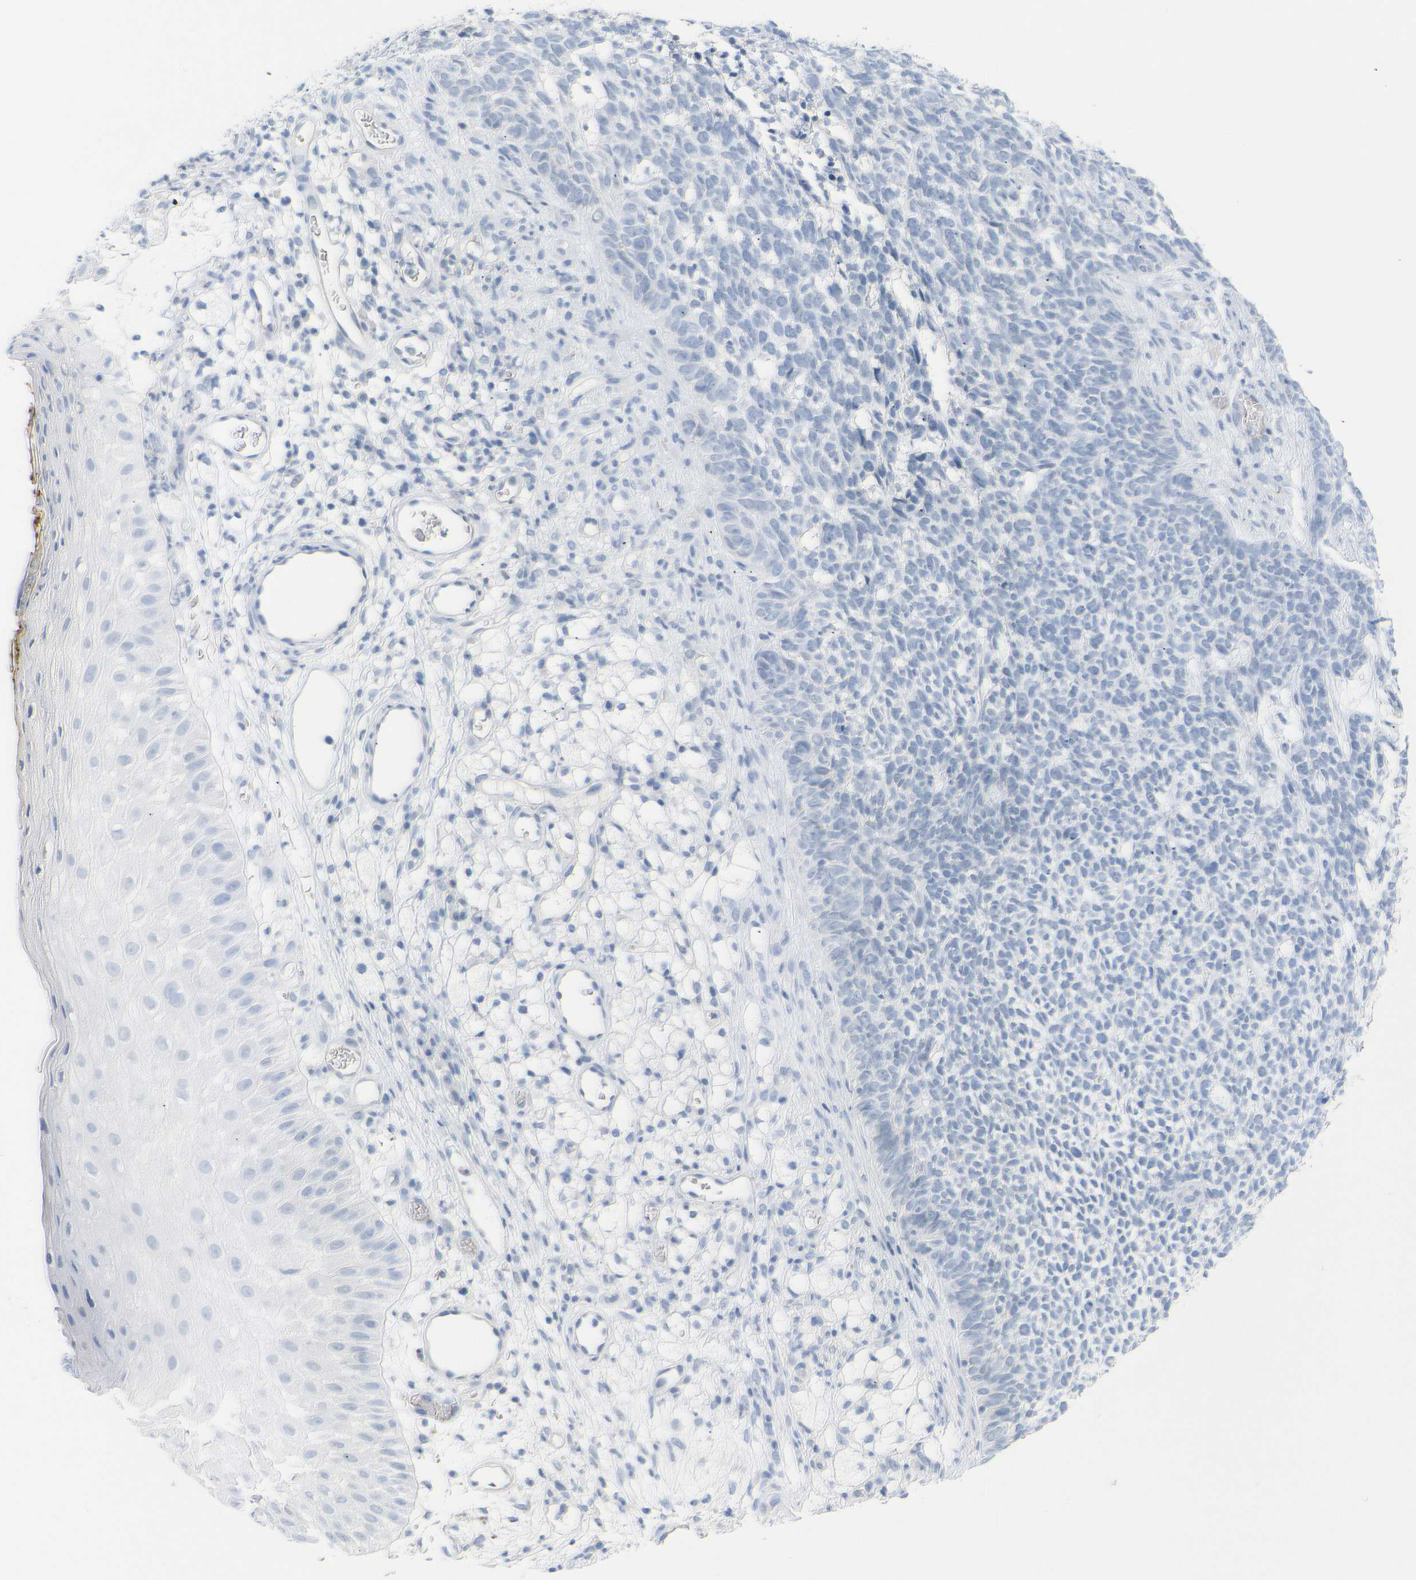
{"staining": {"intensity": "negative", "quantity": "none", "location": "none"}, "tissue": "skin cancer", "cell_type": "Tumor cells", "image_type": "cancer", "snomed": [{"axis": "morphology", "description": "Basal cell carcinoma"}, {"axis": "topography", "description": "Skin"}], "caption": "High magnification brightfield microscopy of skin basal cell carcinoma stained with DAB (3,3'-diaminobenzidine) (brown) and counterstained with hematoxylin (blue): tumor cells show no significant staining.", "gene": "OPN1SW", "patient": {"sex": "female", "age": 84}}